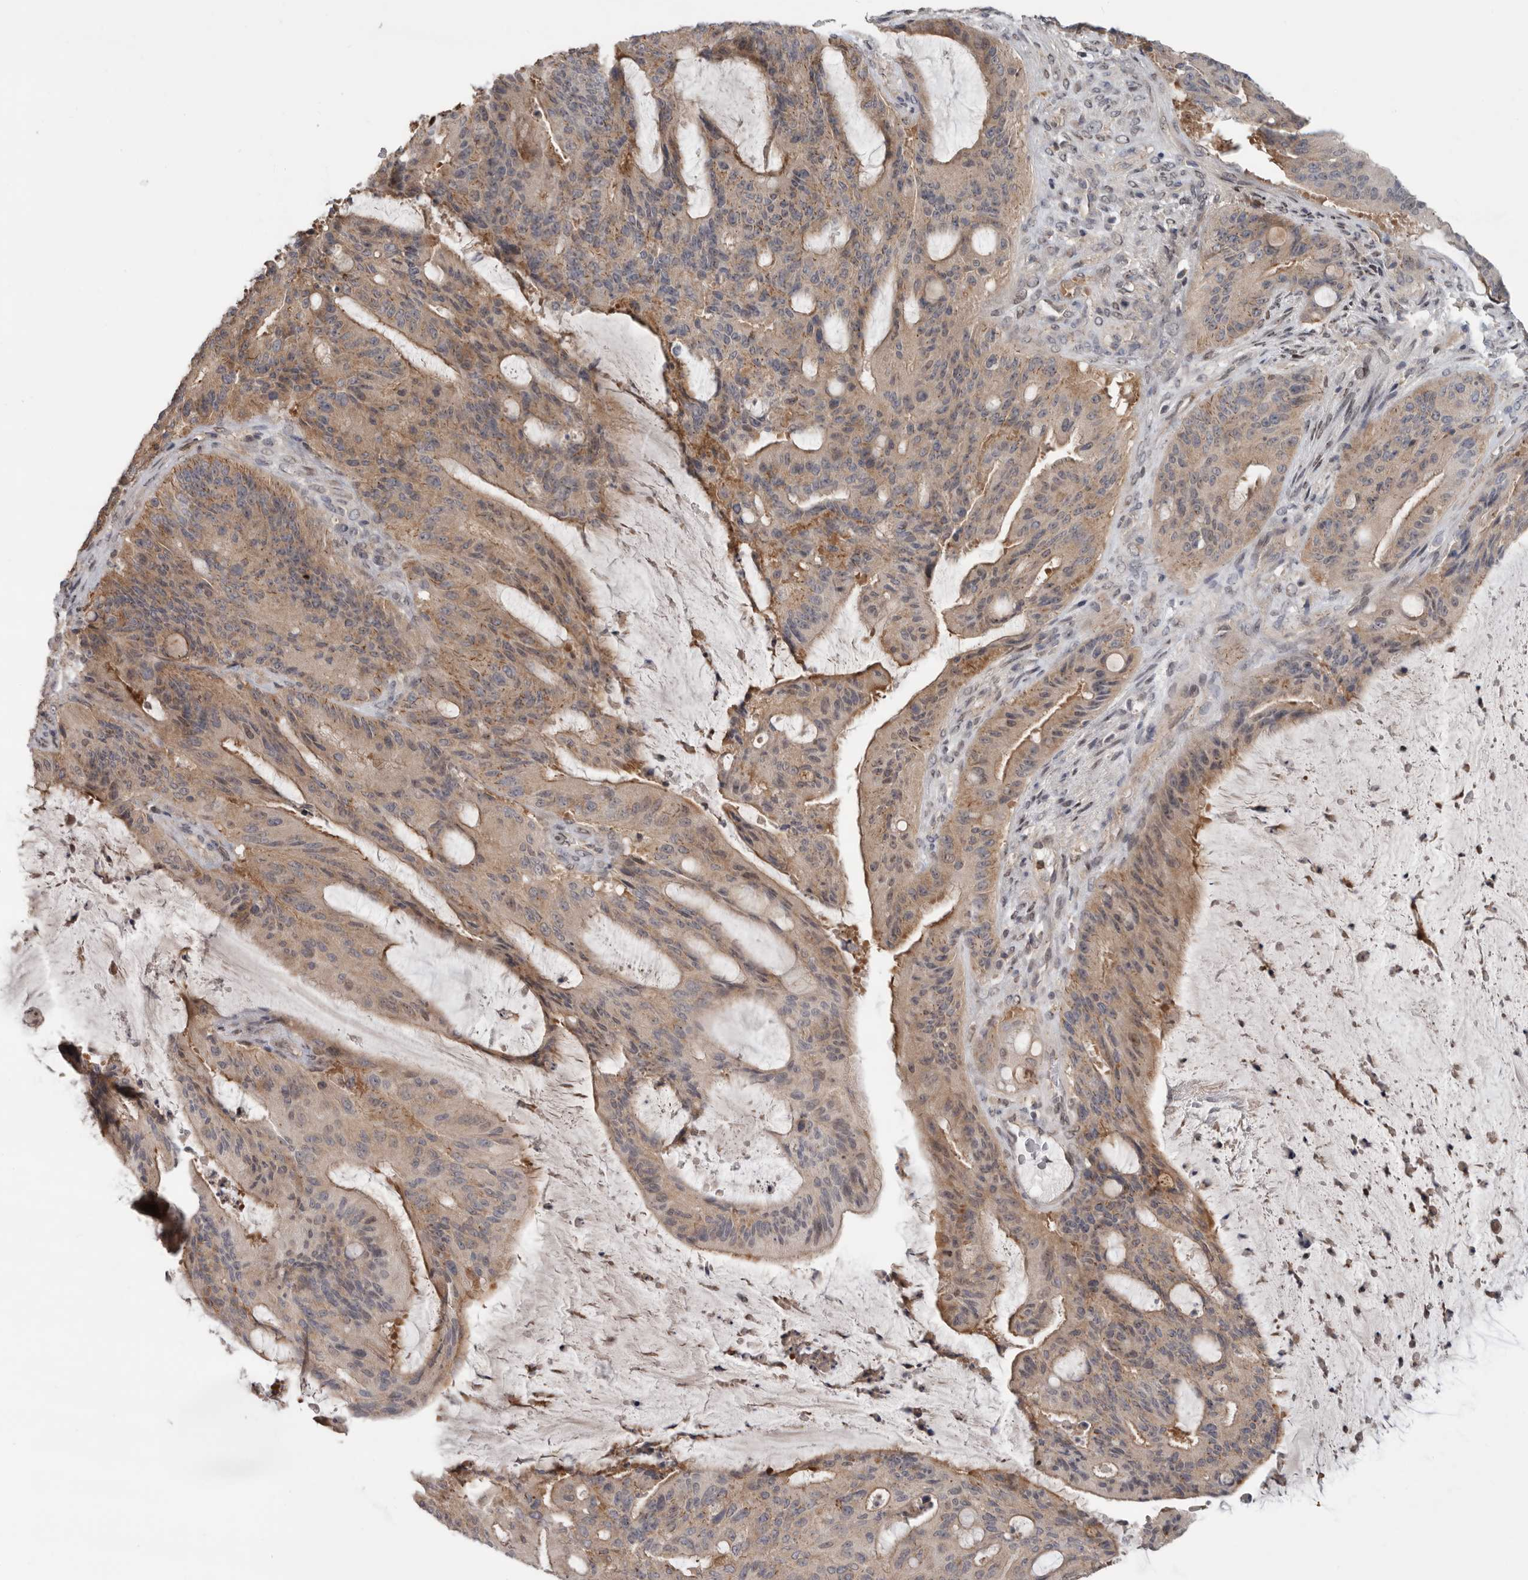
{"staining": {"intensity": "weak", "quantity": ">75%", "location": "cytoplasmic/membranous"}, "tissue": "liver cancer", "cell_type": "Tumor cells", "image_type": "cancer", "snomed": [{"axis": "morphology", "description": "Normal tissue, NOS"}, {"axis": "morphology", "description": "Cholangiocarcinoma"}, {"axis": "topography", "description": "Liver"}, {"axis": "topography", "description": "Peripheral nerve tissue"}], "caption": "There is low levels of weak cytoplasmic/membranous positivity in tumor cells of cholangiocarcinoma (liver), as demonstrated by immunohistochemical staining (brown color).", "gene": "KLK5", "patient": {"sex": "female", "age": 73}}